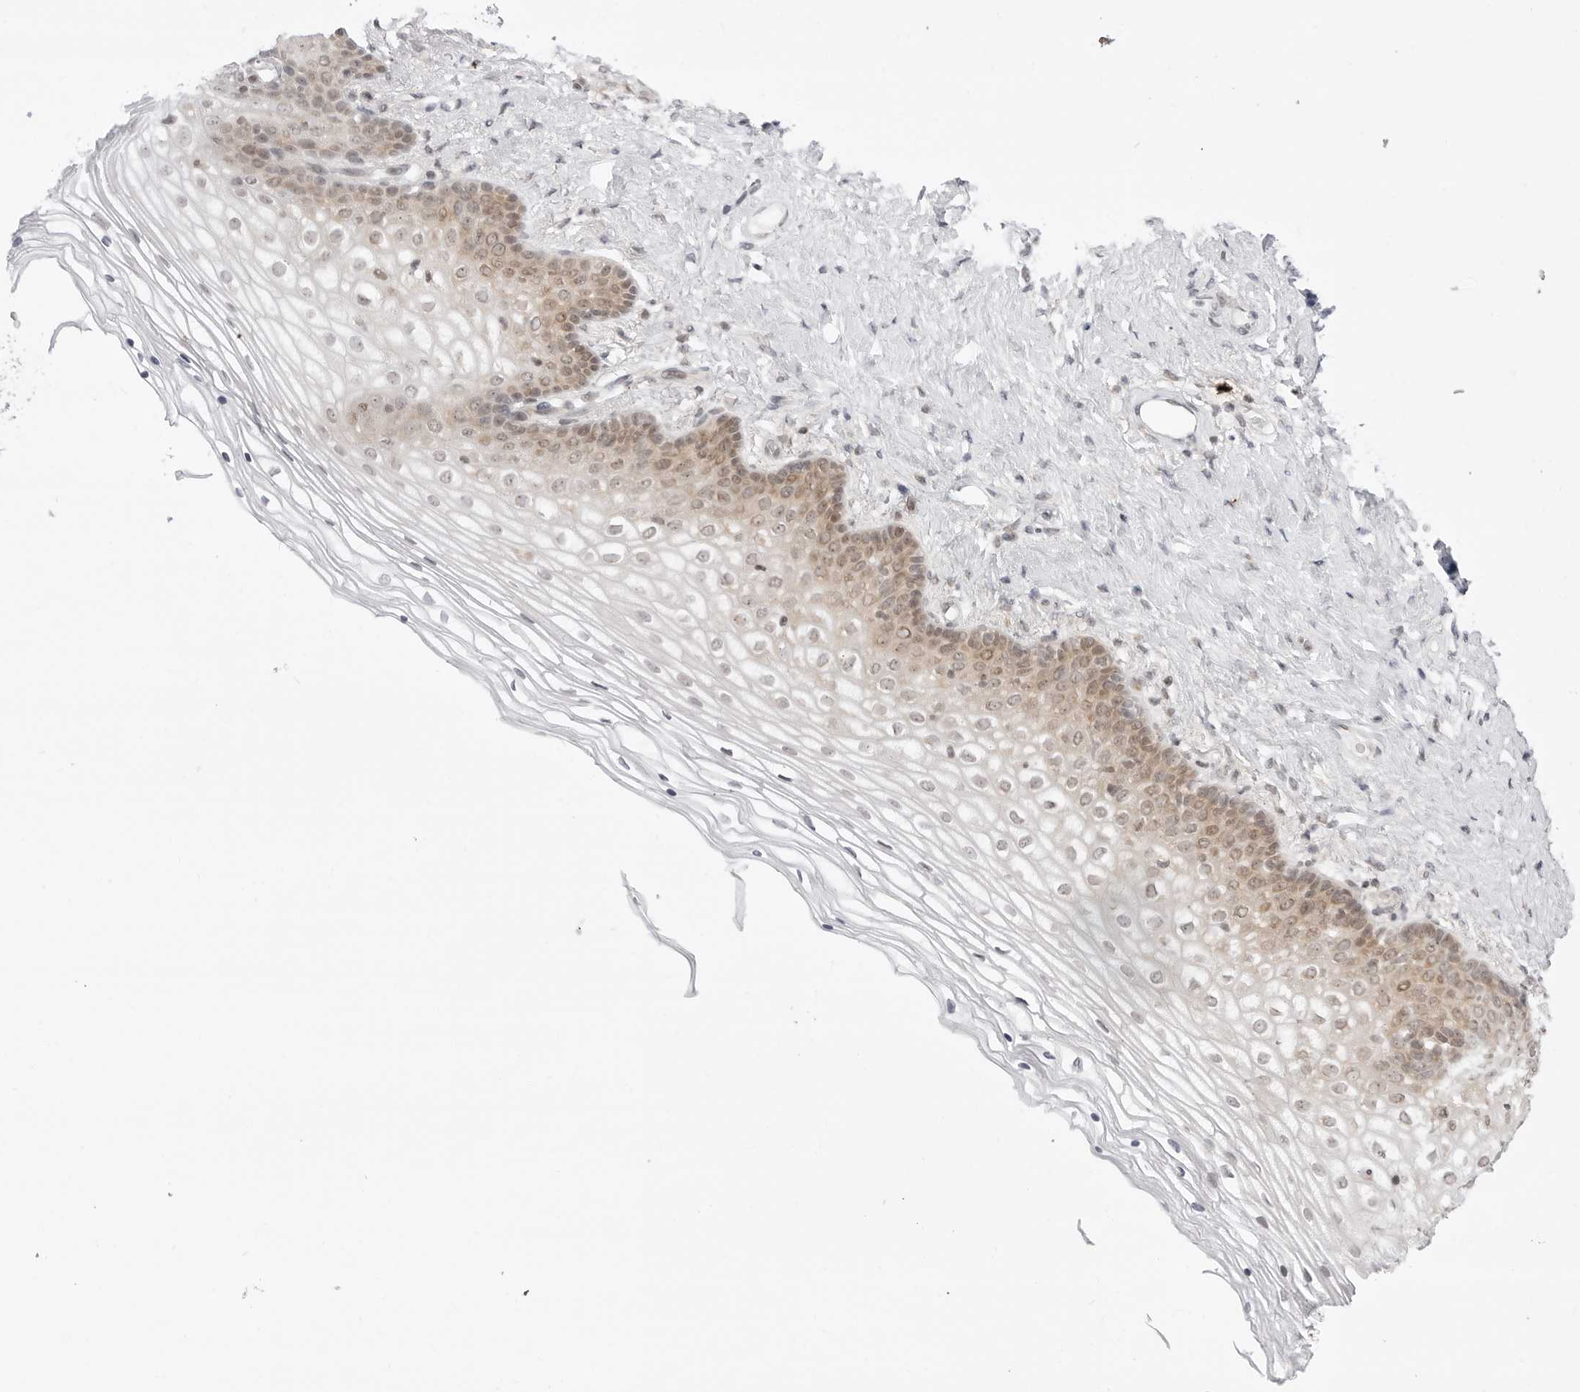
{"staining": {"intensity": "moderate", "quantity": "25%-75%", "location": "nuclear"}, "tissue": "vagina", "cell_type": "Squamous epithelial cells", "image_type": "normal", "snomed": [{"axis": "morphology", "description": "Normal tissue, NOS"}, {"axis": "topography", "description": "Vagina"}], "caption": "This photomicrograph reveals normal vagina stained with immunohistochemistry (IHC) to label a protein in brown. The nuclear of squamous epithelial cells show moderate positivity for the protein. Nuclei are counter-stained blue.", "gene": "PPP2R5C", "patient": {"sex": "female", "age": 60}}